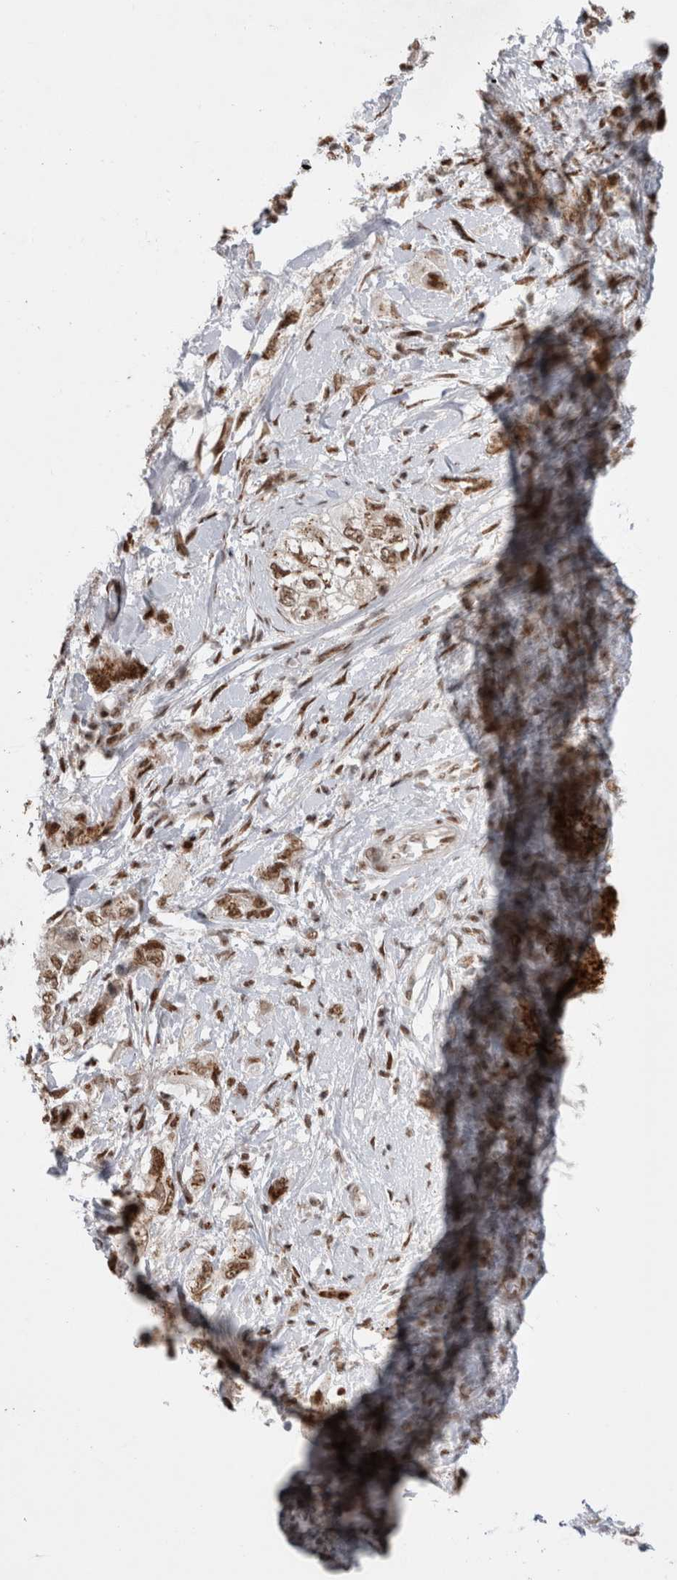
{"staining": {"intensity": "strong", "quantity": ">75%", "location": "nuclear"}, "tissue": "pancreatic cancer", "cell_type": "Tumor cells", "image_type": "cancer", "snomed": [{"axis": "morphology", "description": "Adenocarcinoma, NOS"}, {"axis": "topography", "description": "Pancreas"}], "caption": "This is an image of IHC staining of pancreatic adenocarcinoma, which shows strong positivity in the nuclear of tumor cells.", "gene": "EYA2", "patient": {"sex": "female", "age": 73}}